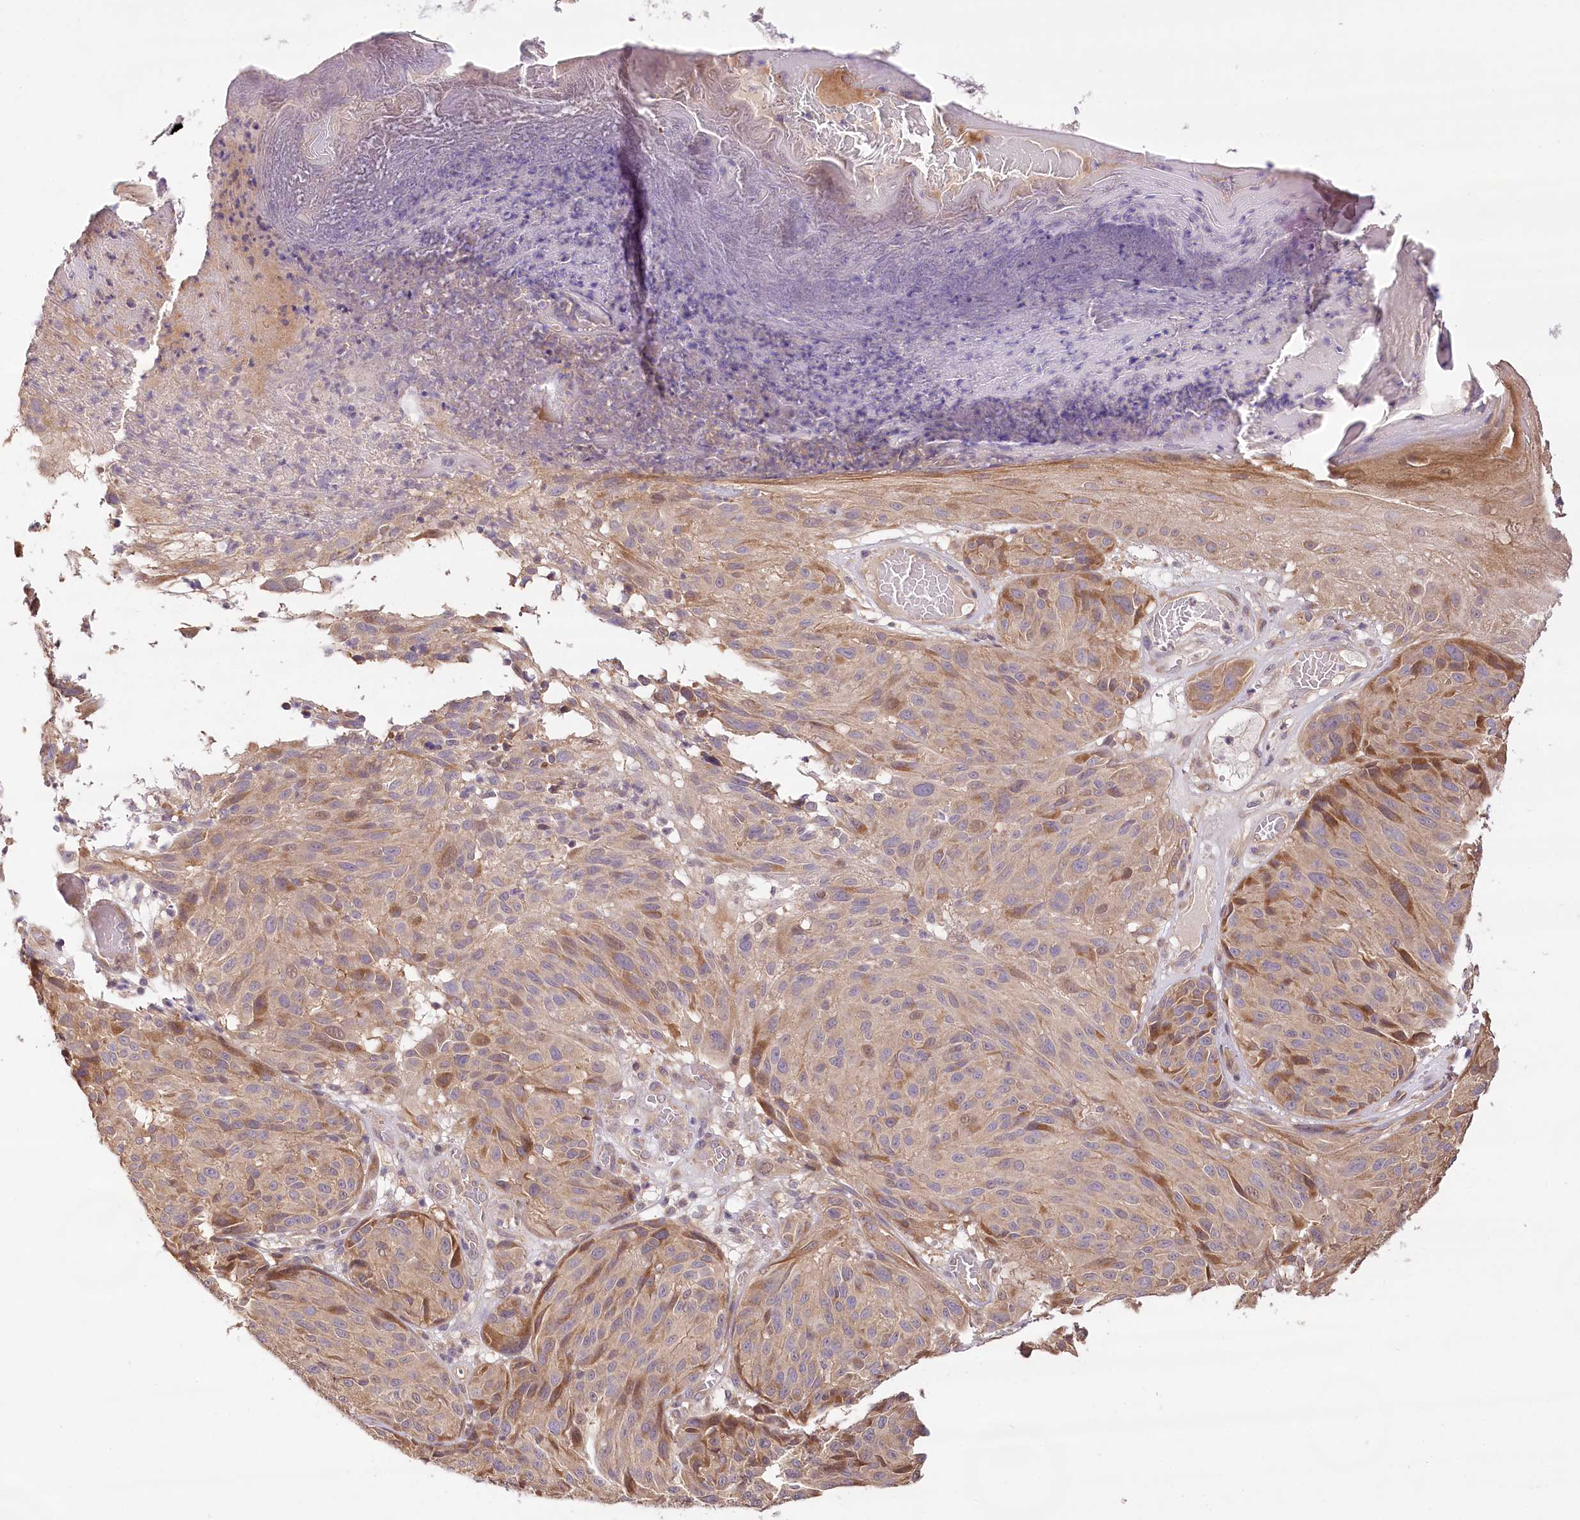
{"staining": {"intensity": "weak", "quantity": "<25%", "location": "cytoplasmic/membranous"}, "tissue": "melanoma", "cell_type": "Tumor cells", "image_type": "cancer", "snomed": [{"axis": "morphology", "description": "Malignant melanoma, NOS"}, {"axis": "topography", "description": "Skin"}], "caption": "Human malignant melanoma stained for a protein using IHC reveals no expression in tumor cells.", "gene": "LSS", "patient": {"sex": "male", "age": 83}}